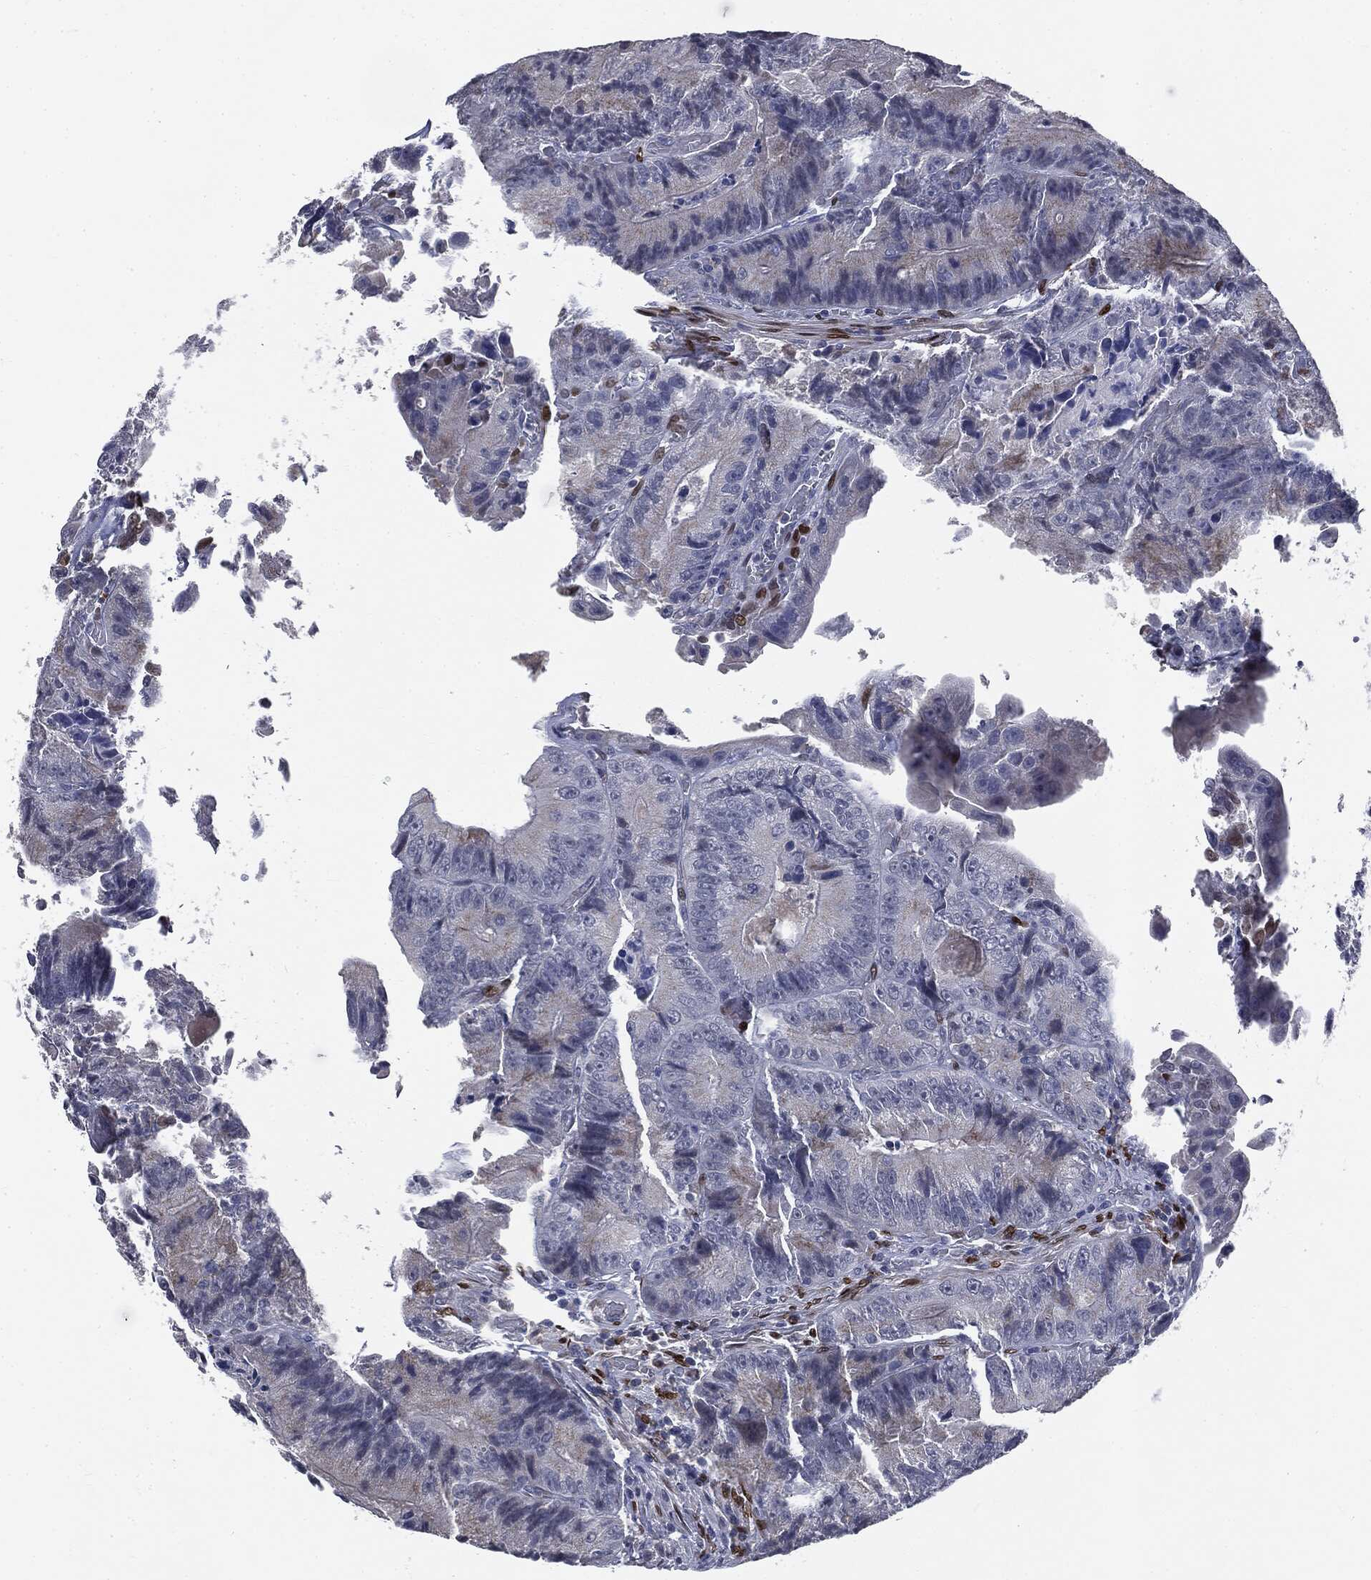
{"staining": {"intensity": "weak", "quantity": "<25%", "location": "cytoplasmic/membranous"}, "tissue": "colorectal cancer", "cell_type": "Tumor cells", "image_type": "cancer", "snomed": [{"axis": "morphology", "description": "Adenocarcinoma, NOS"}, {"axis": "topography", "description": "Colon"}], "caption": "A micrograph of human adenocarcinoma (colorectal) is negative for staining in tumor cells. Nuclei are stained in blue.", "gene": "CASD1", "patient": {"sex": "female", "age": 86}}